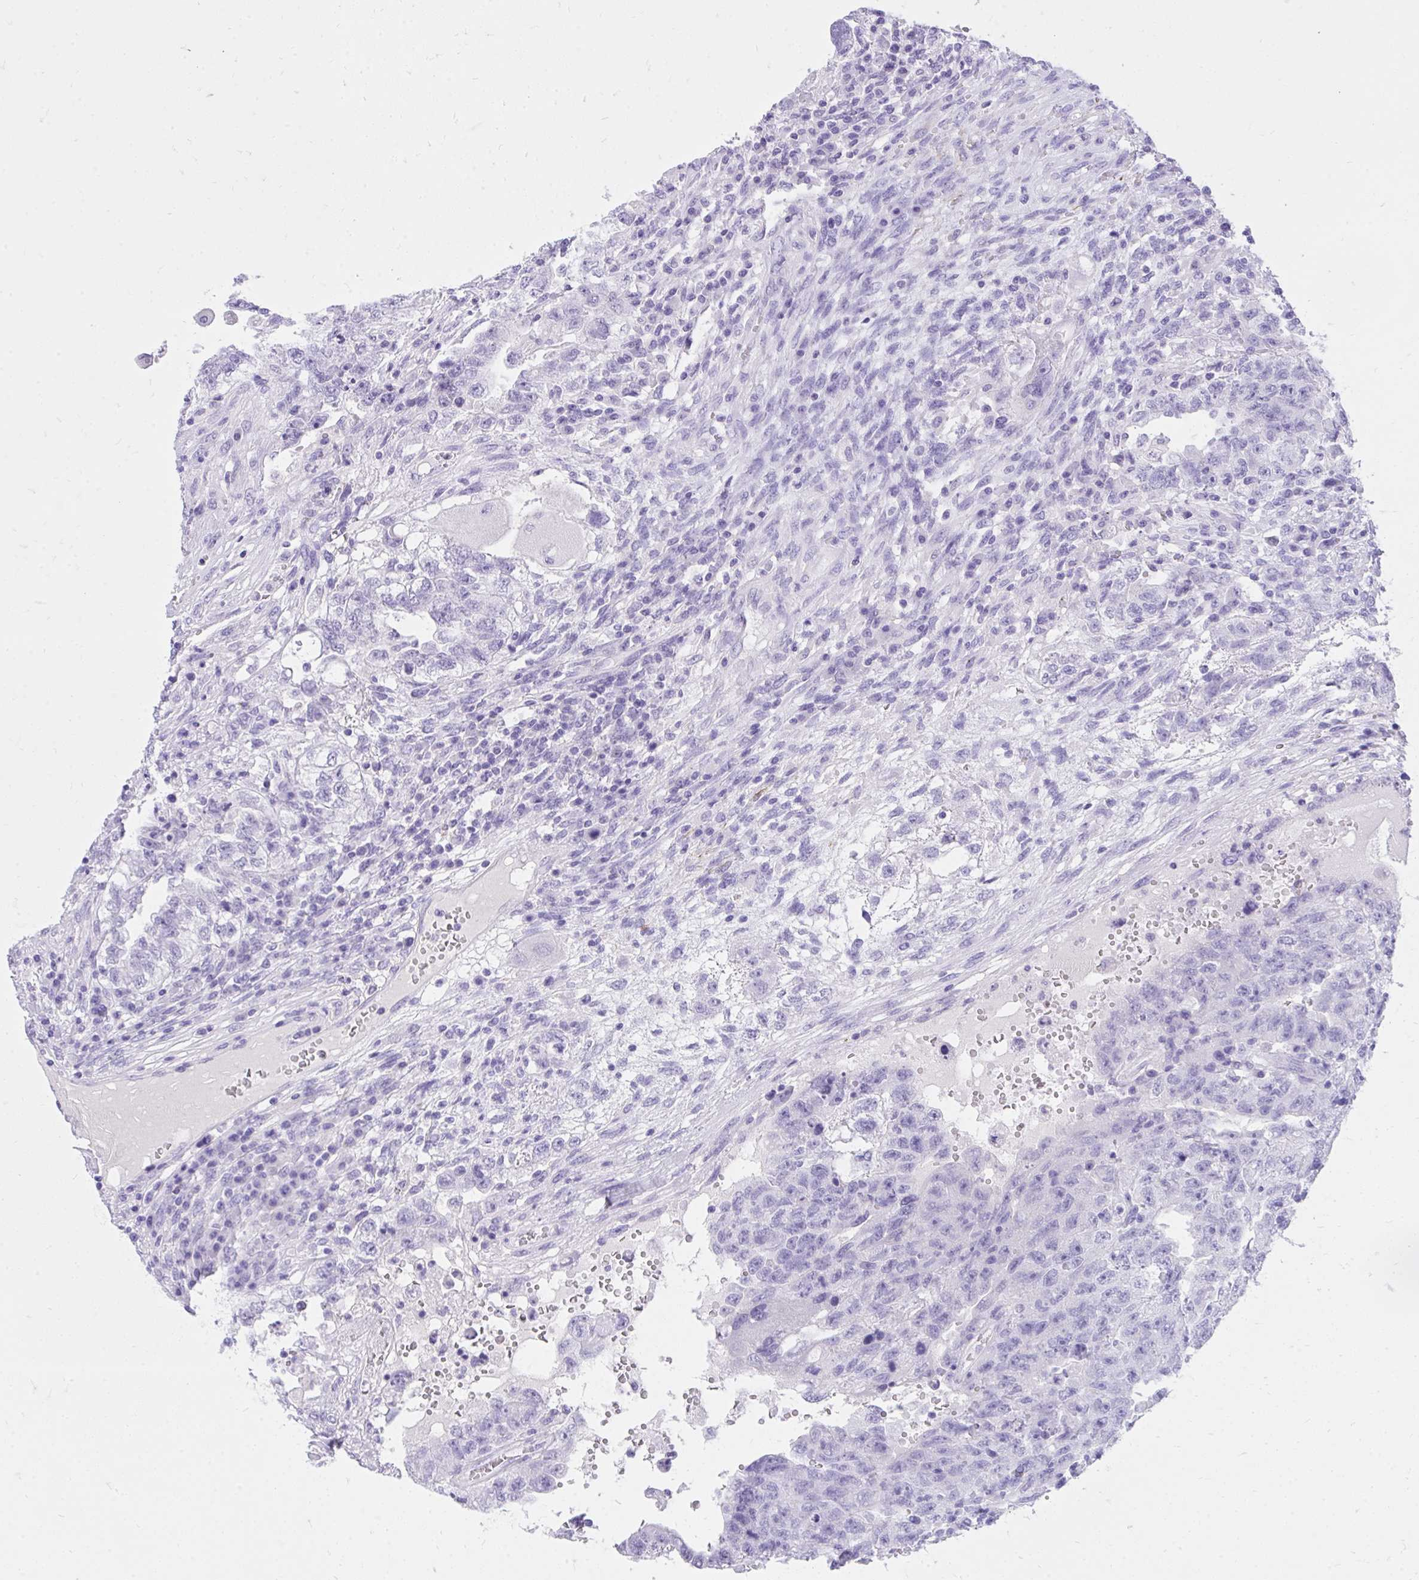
{"staining": {"intensity": "negative", "quantity": "none", "location": "none"}, "tissue": "testis cancer", "cell_type": "Tumor cells", "image_type": "cancer", "snomed": [{"axis": "morphology", "description": "Carcinoma, Embryonal, NOS"}, {"axis": "topography", "description": "Testis"}], "caption": "There is no significant positivity in tumor cells of testis cancer (embryonal carcinoma).", "gene": "KCNN4", "patient": {"sex": "male", "age": 26}}